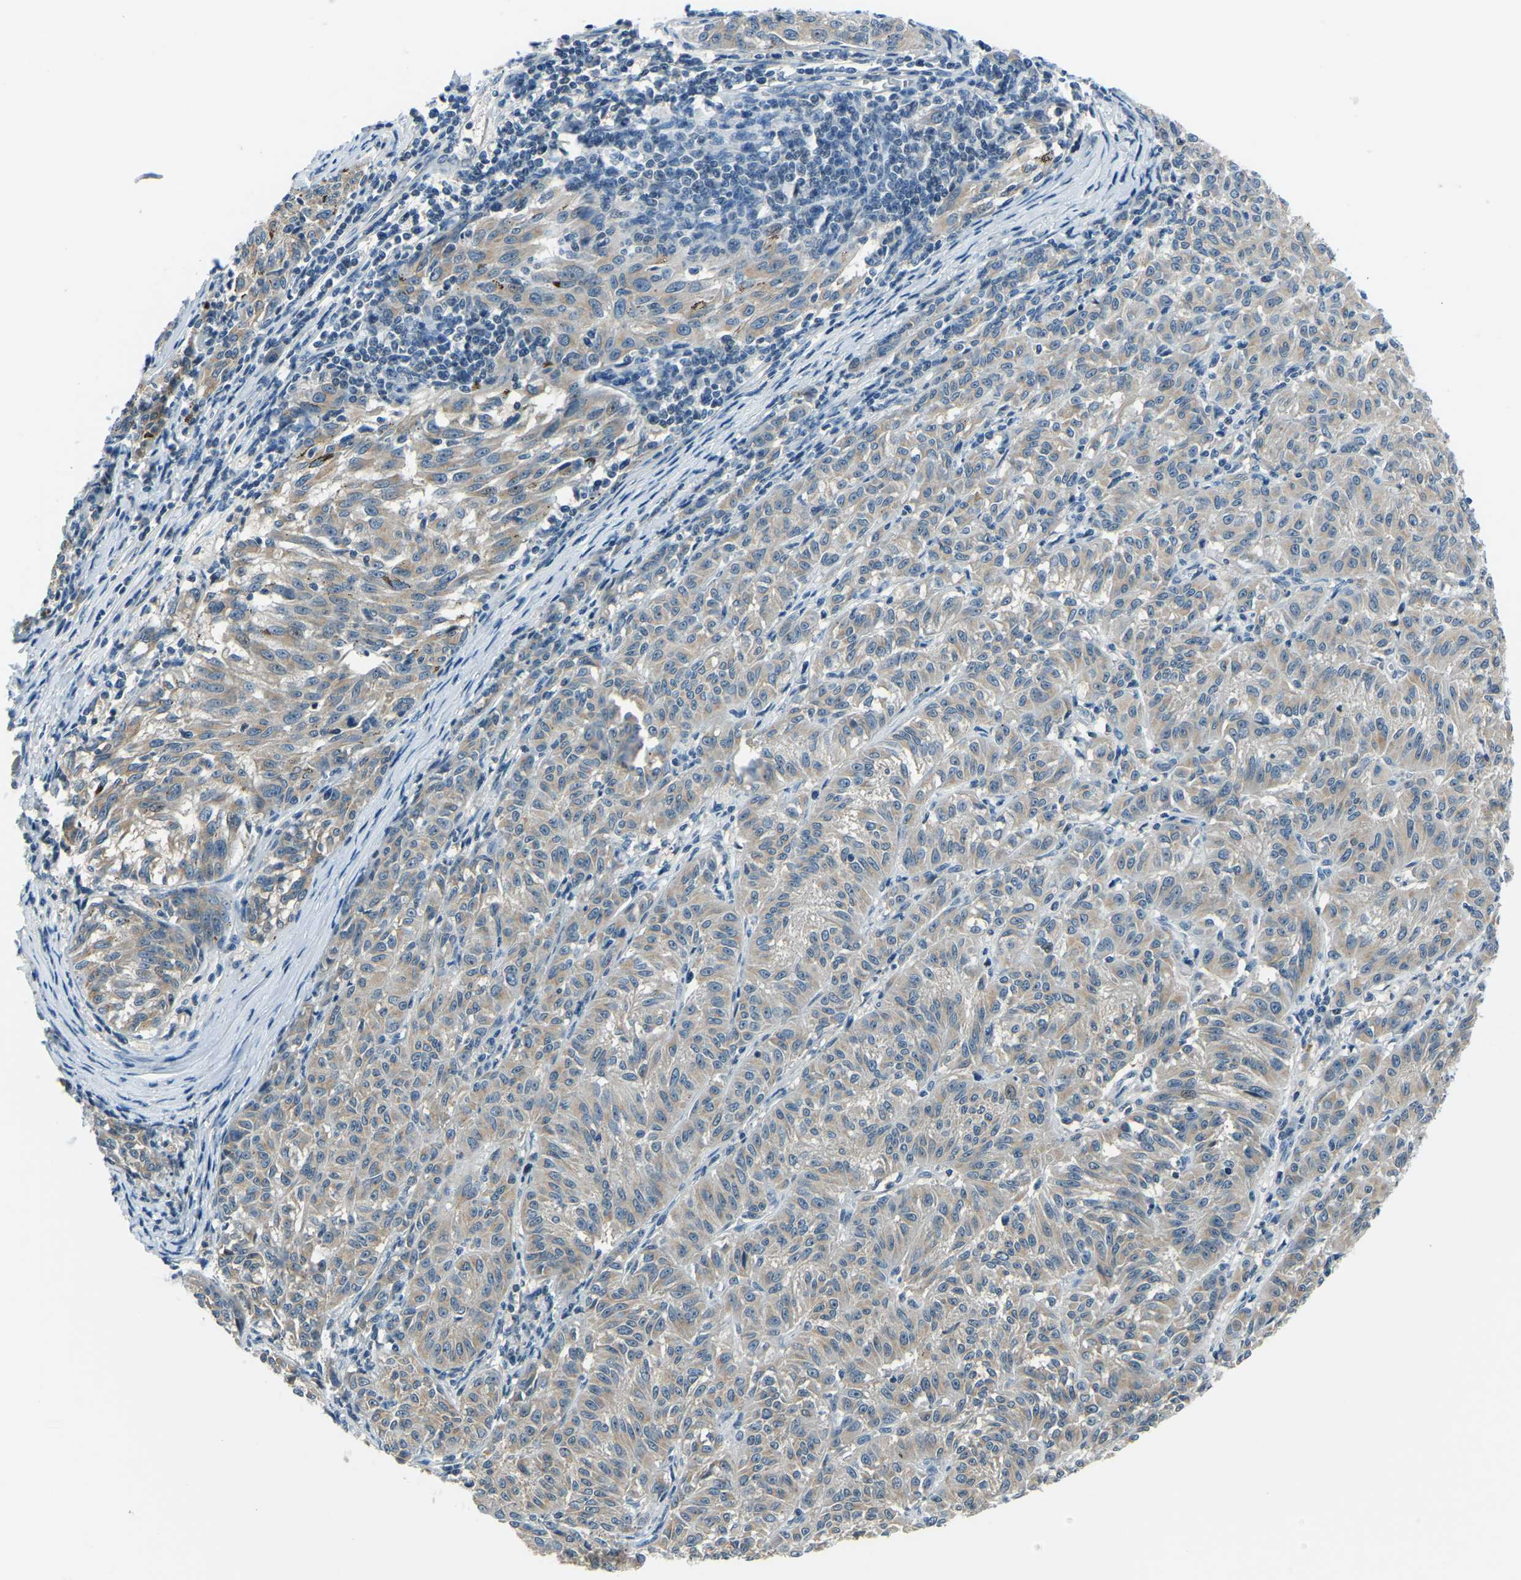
{"staining": {"intensity": "weak", "quantity": "25%-75%", "location": "cytoplasmic/membranous"}, "tissue": "melanoma", "cell_type": "Tumor cells", "image_type": "cancer", "snomed": [{"axis": "morphology", "description": "Malignant melanoma, NOS"}, {"axis": "topography", "description": "Skin"}], "caption": "IHC image of human melanoma stained for a protein (brown), which displays low levels of weak cytoplasmic/membranous expression in about 25%-75% of tumor cells.", "gene": "RRP1", "patient": {"sex": "female", "age": 72}}